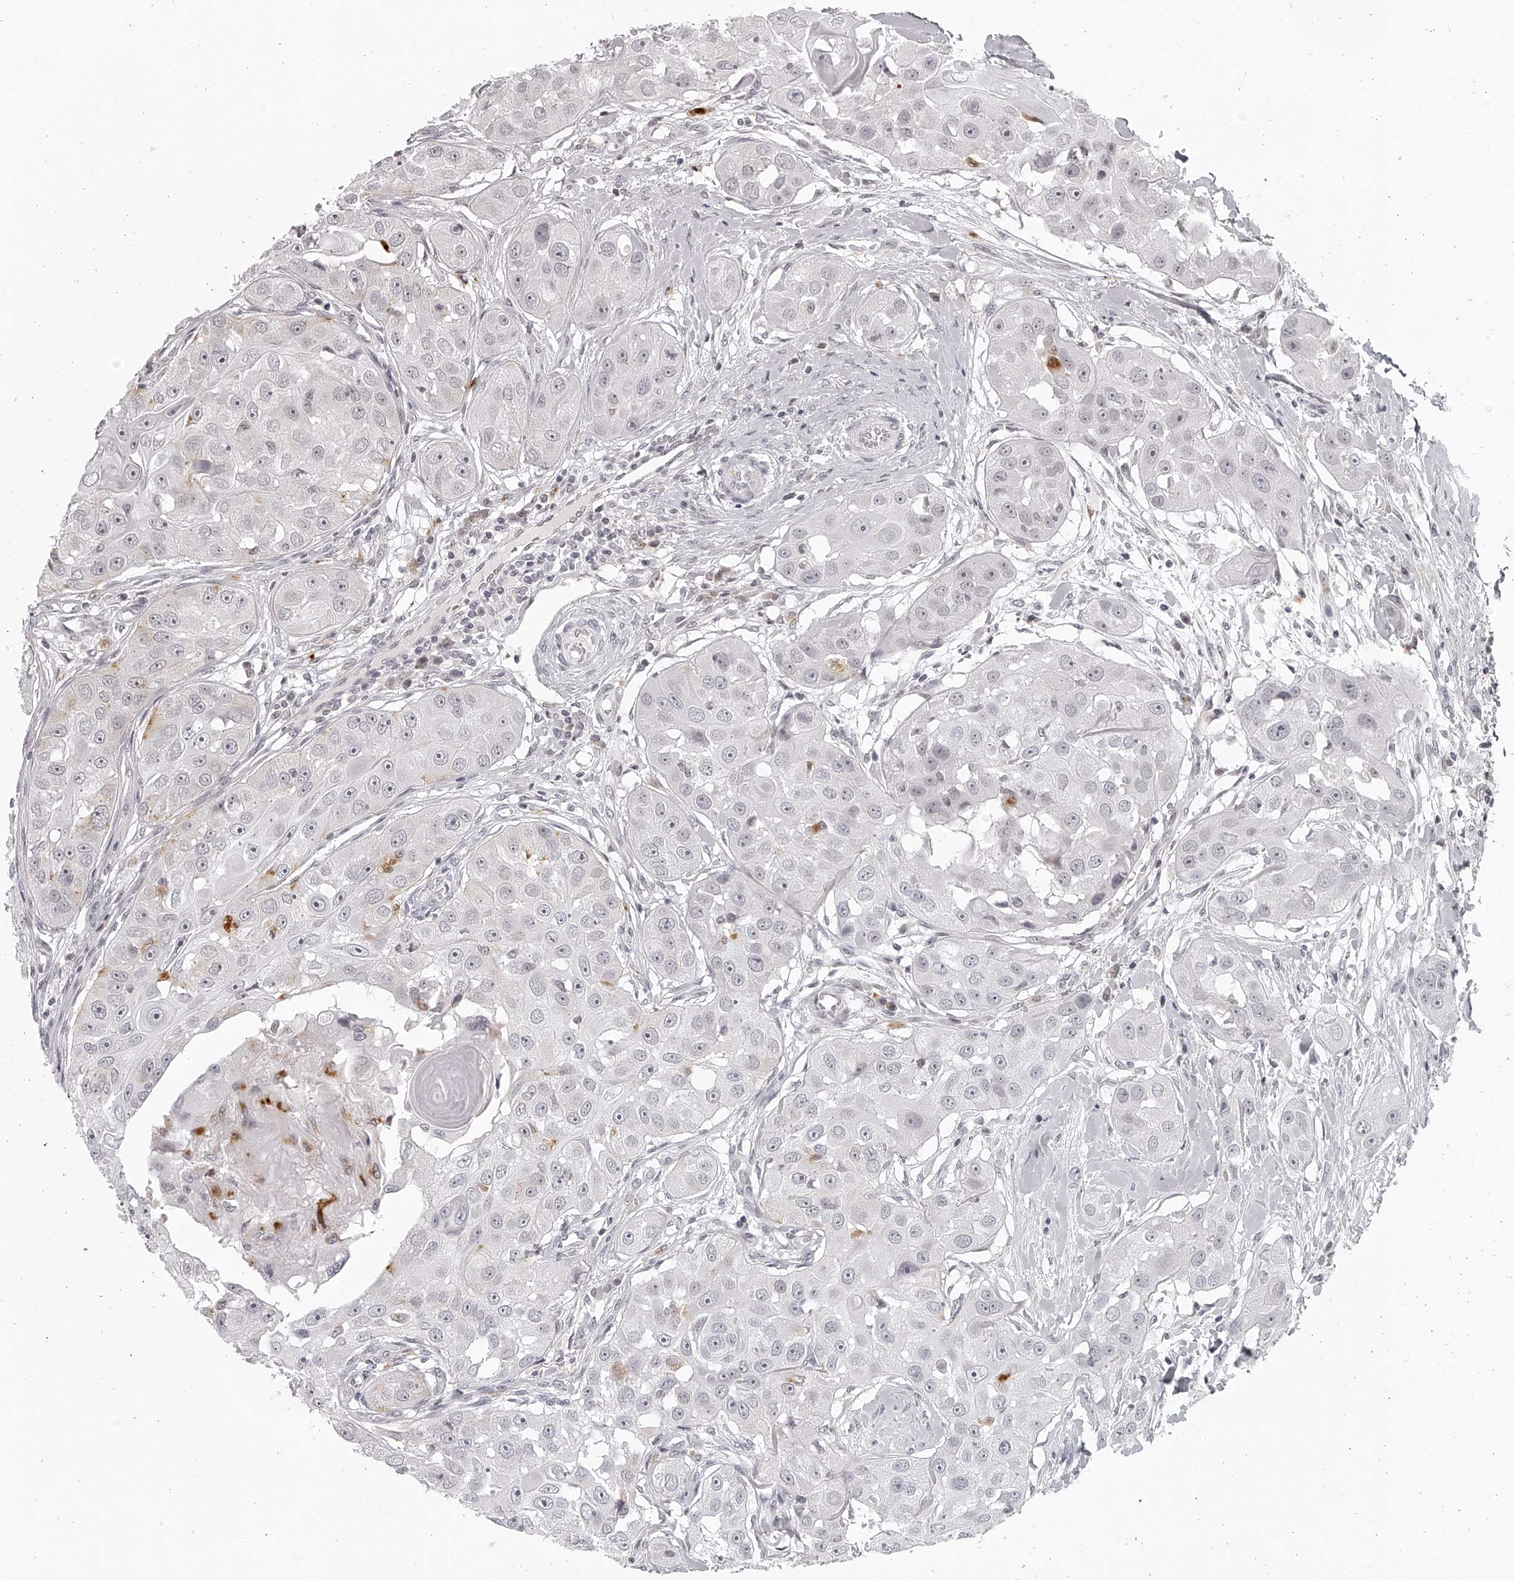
{"staining": {"intensity": "negative", "quantity": "none", "location": "none"}, "tissue": "head and neck cancer", "cell_type": "Tumor cells", "image_type": "cancer", "snomed": [{"axis": "morphology", "description": "Normal tissue, NOS"}, {"axis": "morphology", "description": "Squamous cell carcinoma, NOS"}, {"axis": "topography", "description": "Skeletal muscle"}, {"axis": "topography", "description": "Head-Neck"}], "caption": "Immunohistochemistry image of neoplastic tissue: head and neck cancer (squamous cell carcinoma) stained with DAB shows no significant protein positivity in tumor cells.", "gene": "RNF220", "patient": {"sex": "male", "age": 51}}